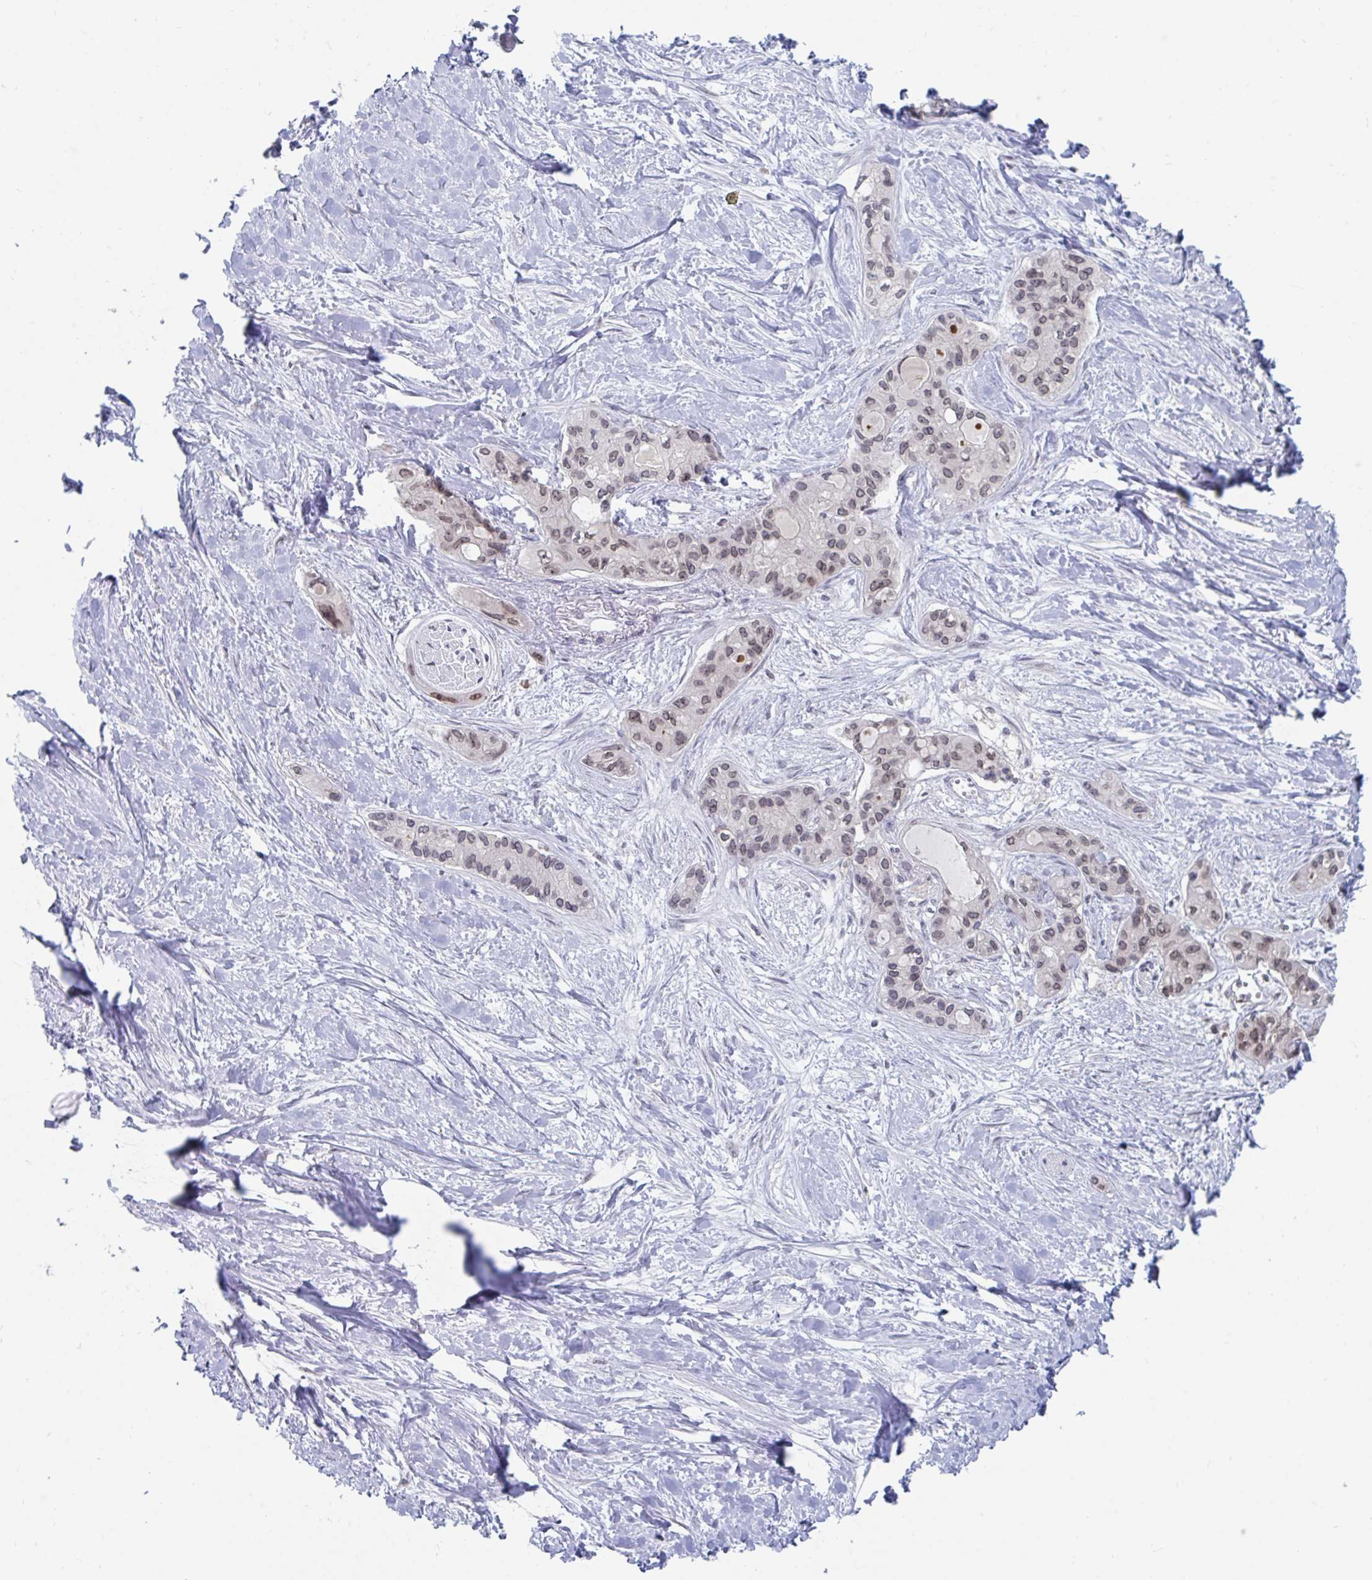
{"staining": {"intensity": "weak", "quantity": "<25%", "location": "nuclear"}, "tissue": "pancreatic cancer", "cell_type": "Tumor cells", "image_type": "cancer", "snomed": [{"axis": "morphology", "description": "Adenocarcinoma, NOS"}, {"axis": "topography", "description": "Pancreas"}], "caption": "Adenocarcinoma (pancreatic) stained for a protein using immunohistochemistry reveals no staining tumor cells.", "gene": "TRIP12", "patient": {"sex": "female", "age": 50}}